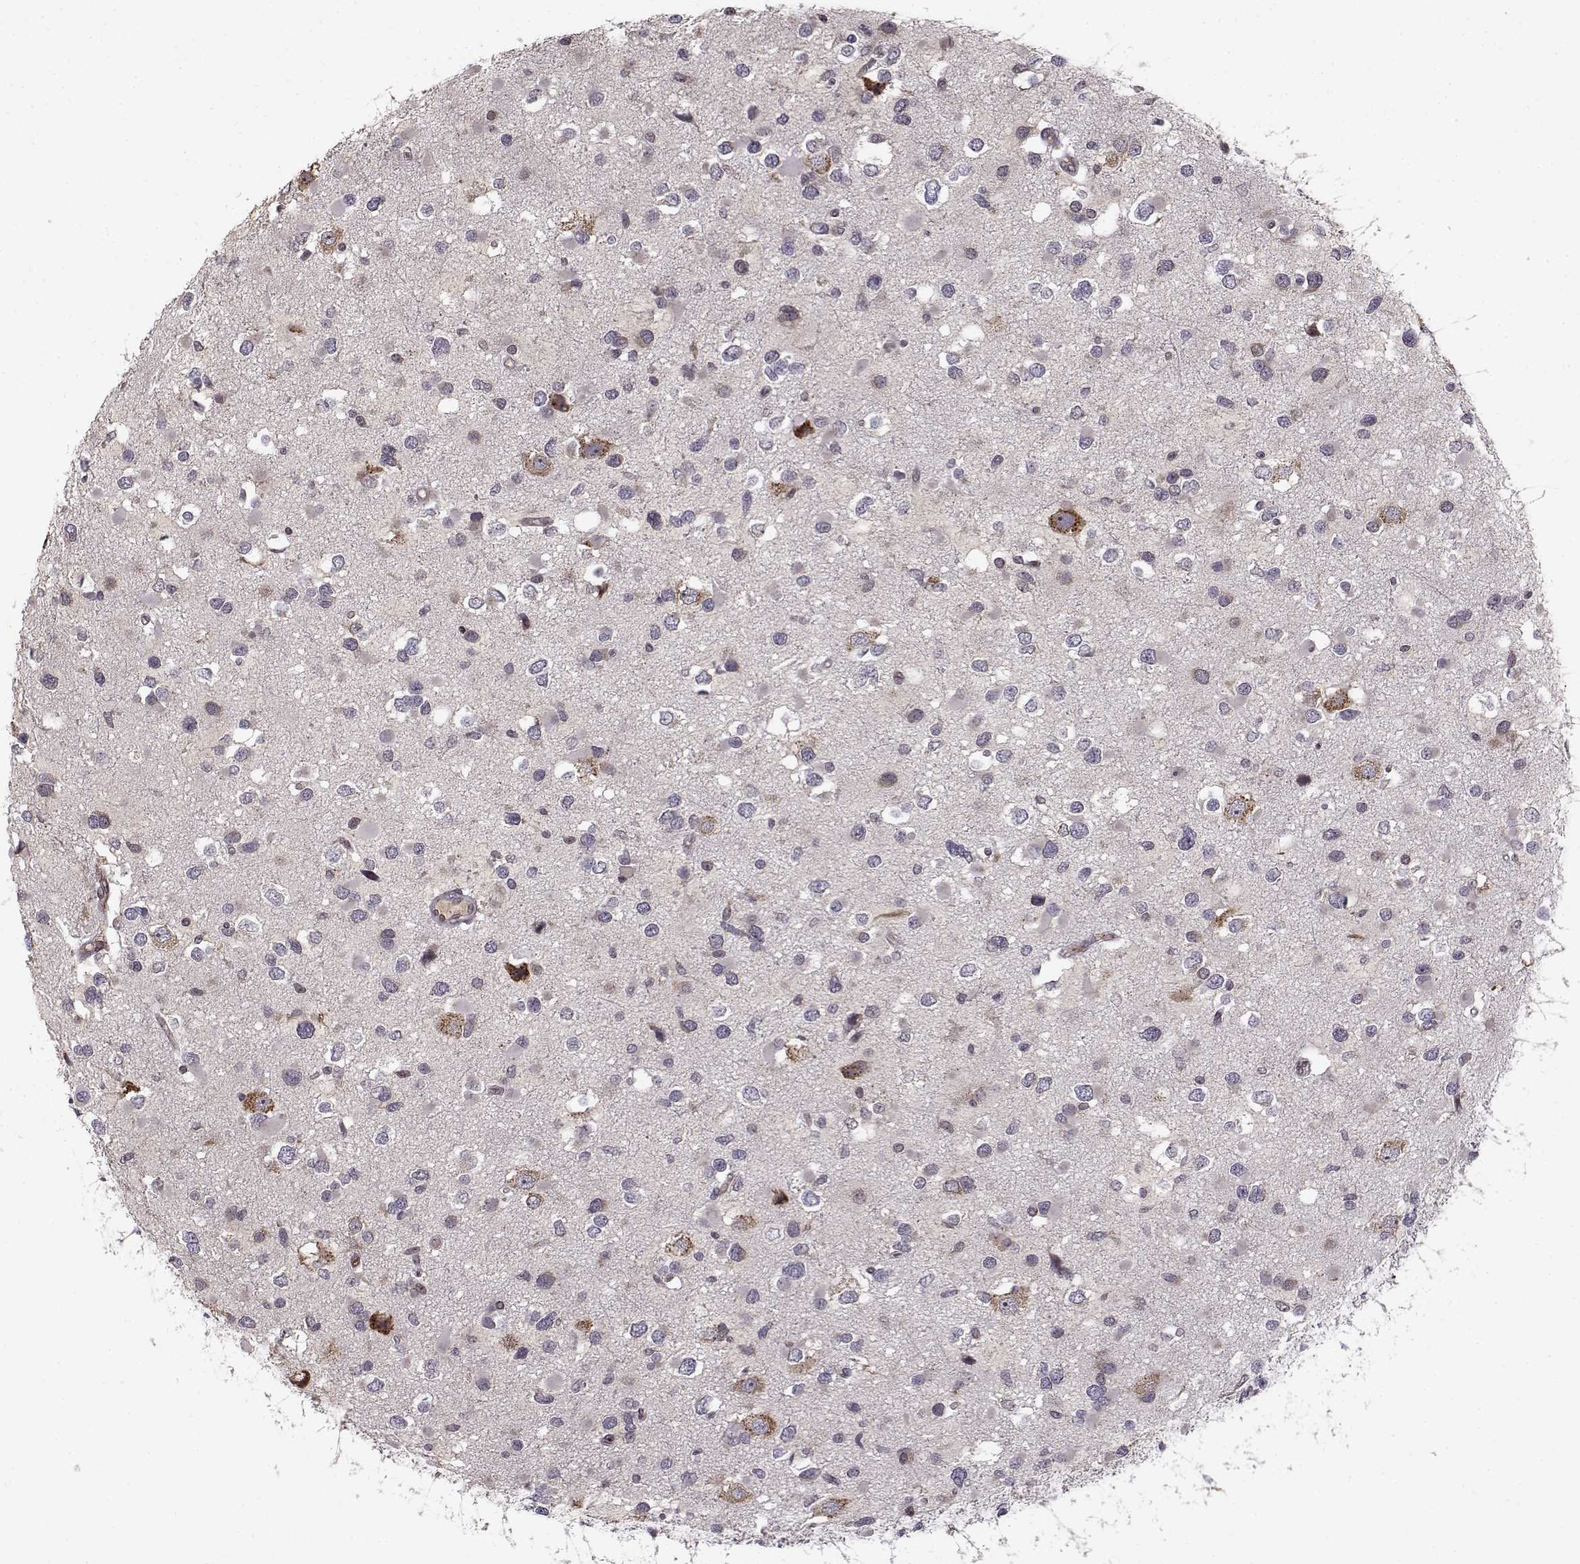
{"staining": {"intensity": "weak", "quantity": "<25%", "location": "cytoplasmic/membranous"}, "tissue": "glioma", "cell_type": "Tumor cells", "image_type": "cancer", "snomed": [{"axis": "morphology", "description": "Glioma, malignant, Low grade"}, {"axis": "topography", "description": "Brain"}], "caption": "Low-grade glioma (malignant) was stained to show a protein in brown. There is no significant positivity in tumor cells.", "gene": "RPL31", "patient": {"sex": "female", "age": 32}}